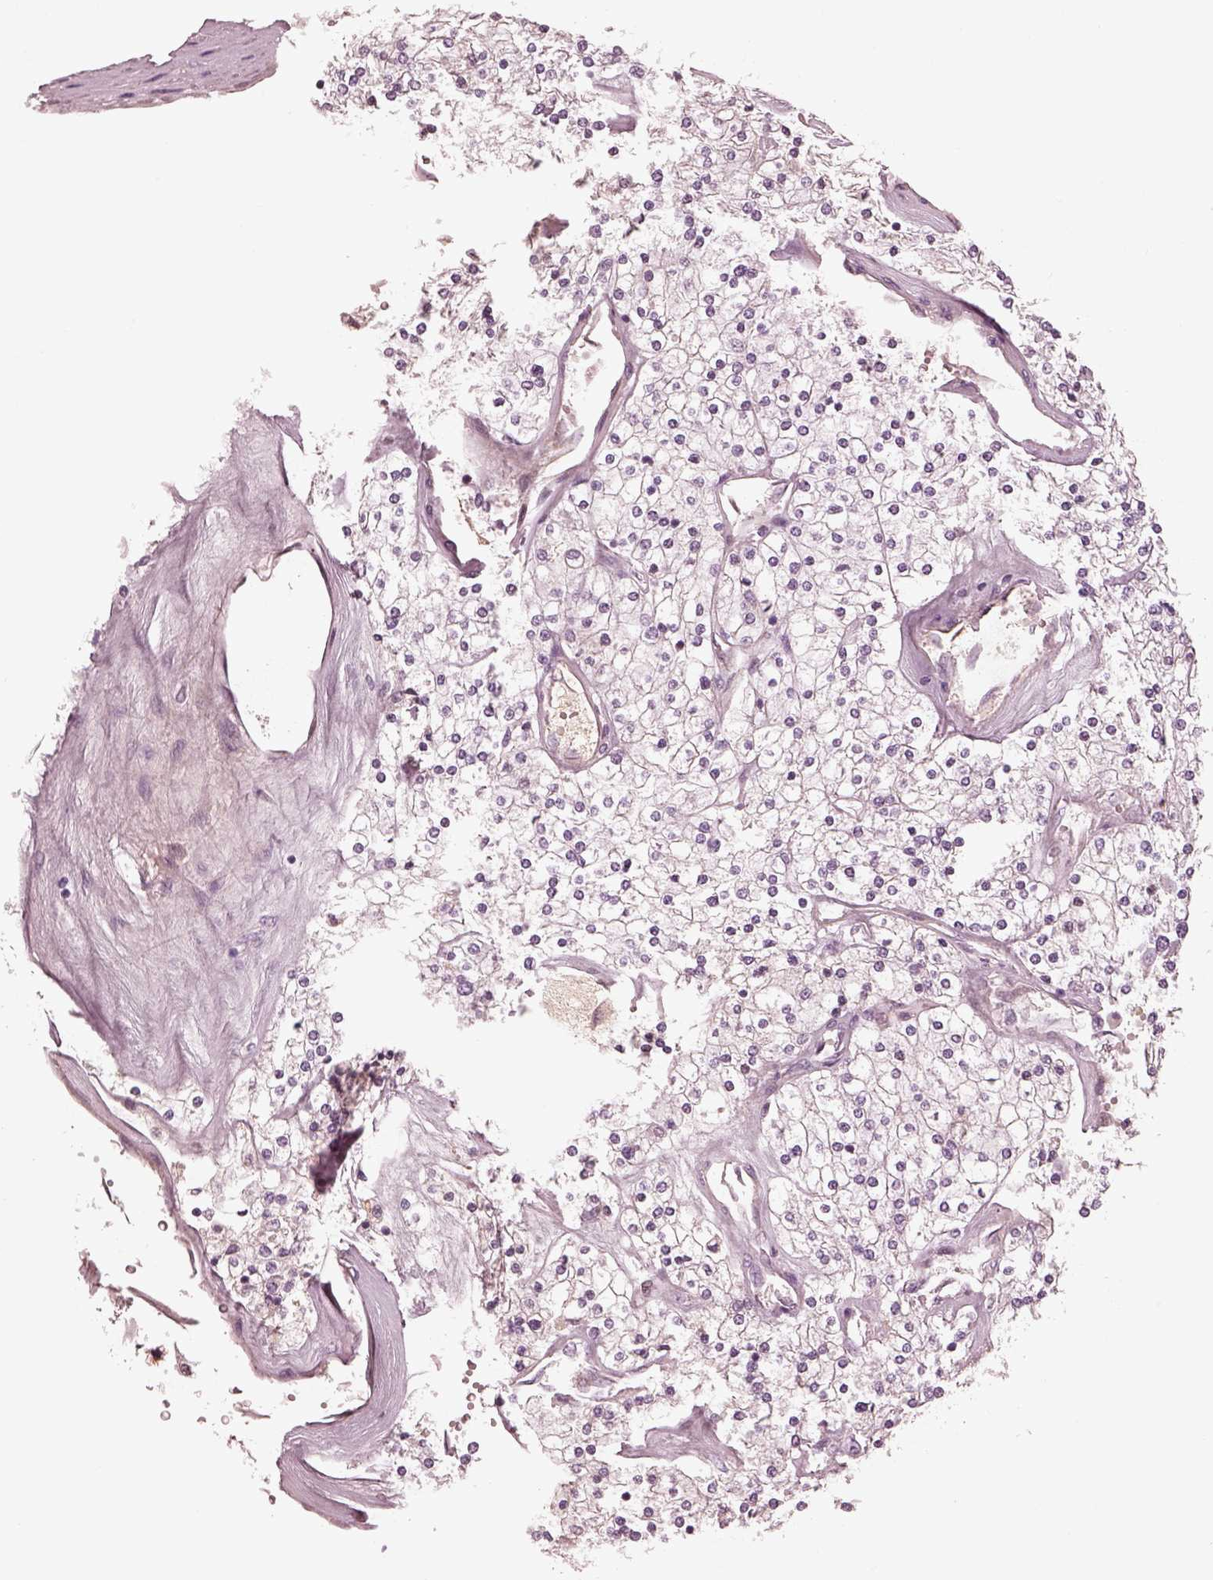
{"staining": {"intensity": "negative", "quantity": "none", "location": "none"}, "tissue": "renal cancer", "cell_type": "Tumor cells", "image_type": "cancer", "snomed": [{"axis": "morphology", "description": "Adenocarcinoma, NOS"}, {"axis": "topography", "description": "Kidney"}], "caption": "DAB (3,3'-diaminobenzidine) immunohistochemical staining of human adenocarcinoma (renal) reveals no significant positivity in tumor cells.", "gene": "KCNA2", "patient": {"sex": "male", "age": 80}}